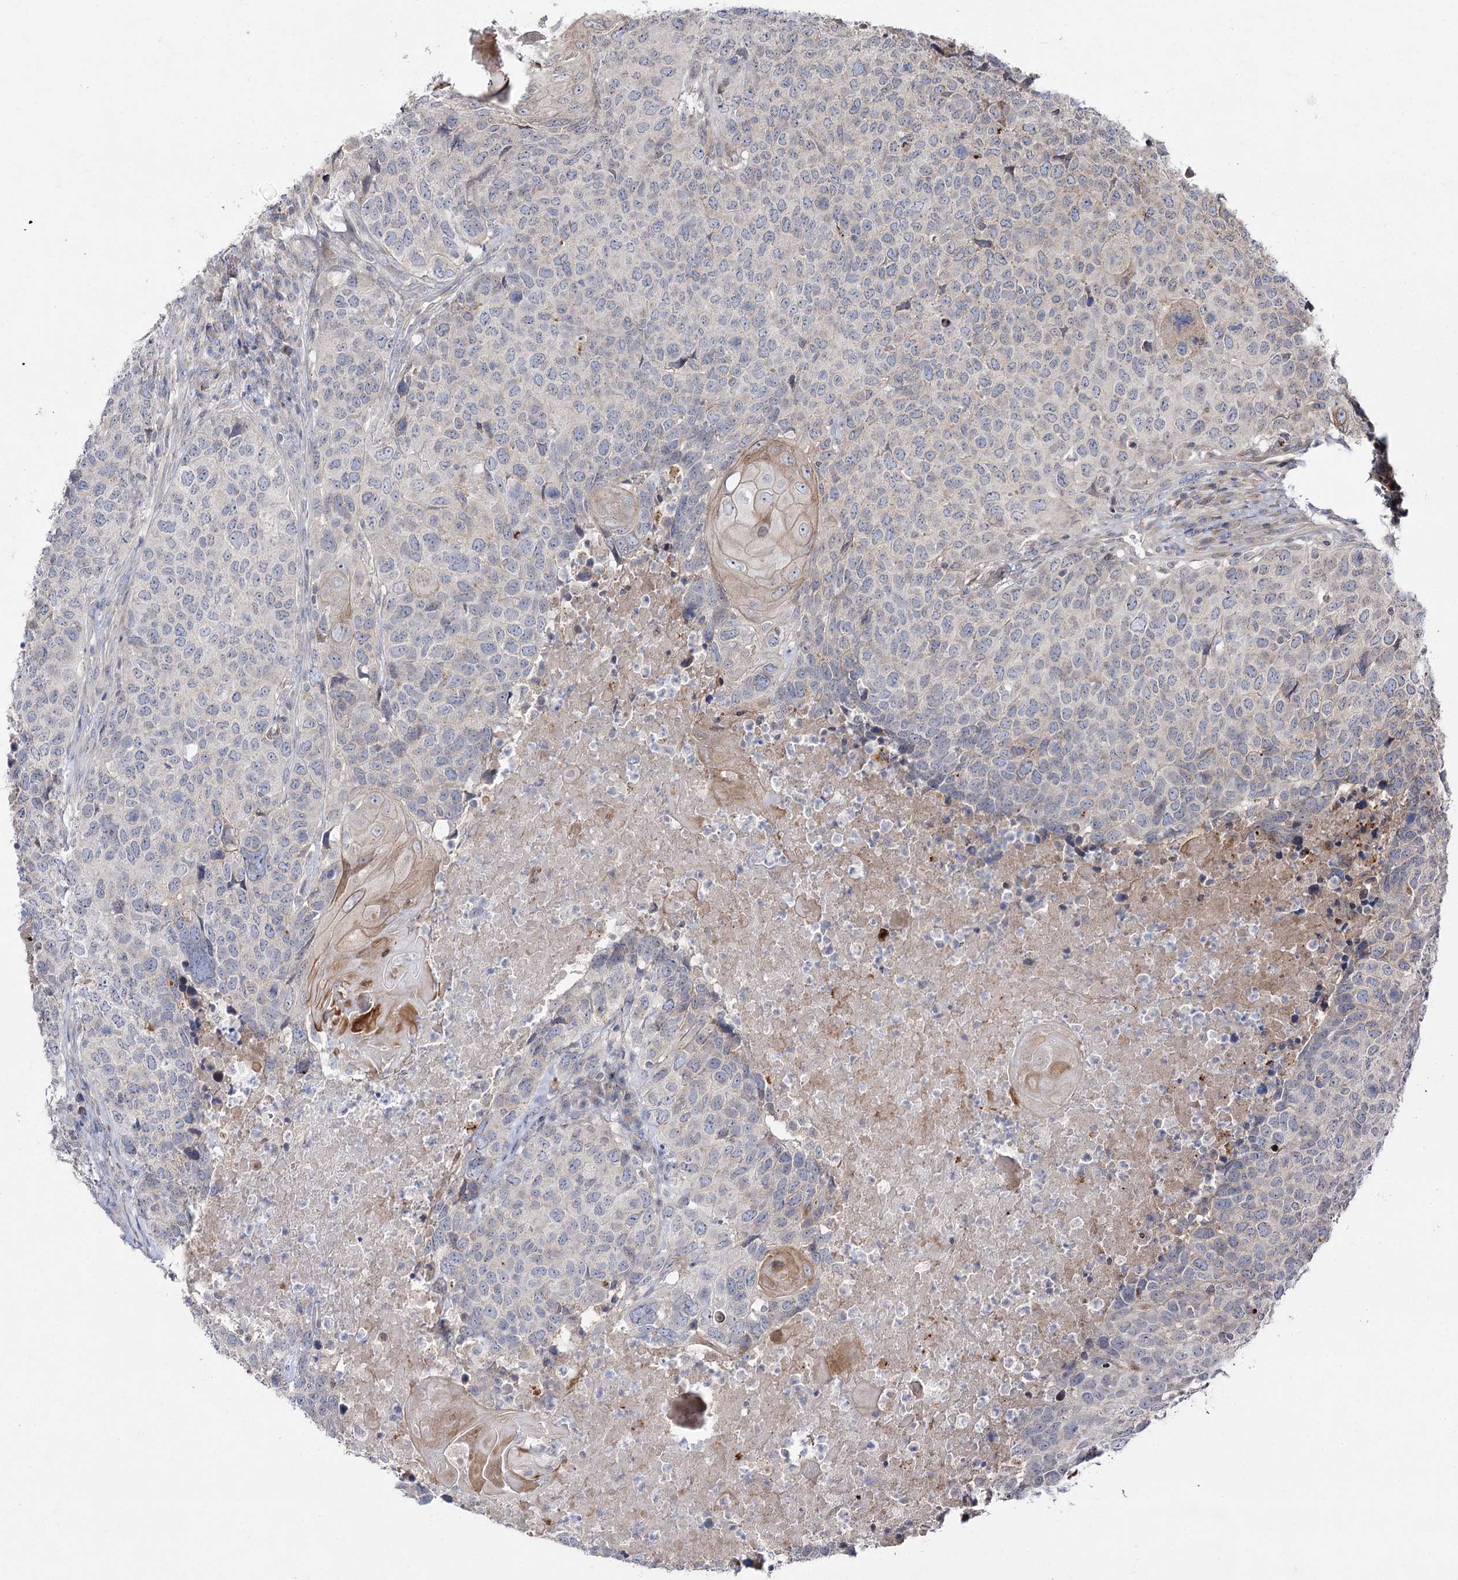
{"staining": {"intensity": "negative", "quantity": "none", "location": "none"}, "tissue": "head and neck cancer", "cell_type": "Tumor cells", "image_type": "cancer", "snomed": [{"axis": "morphology", "description": "Squamous cell carcinoma, NOS"}, {"axis": "topography", "description": "Head-Neck"}], "caption": "The immunohistochemistry (IHC) micrograph has no significant positivity in tumor cells of squamous cell carcinoma (head and neck) tissue.", "gene": "SH3BP5L", "patient": {"sex": "male", "age": 66}}